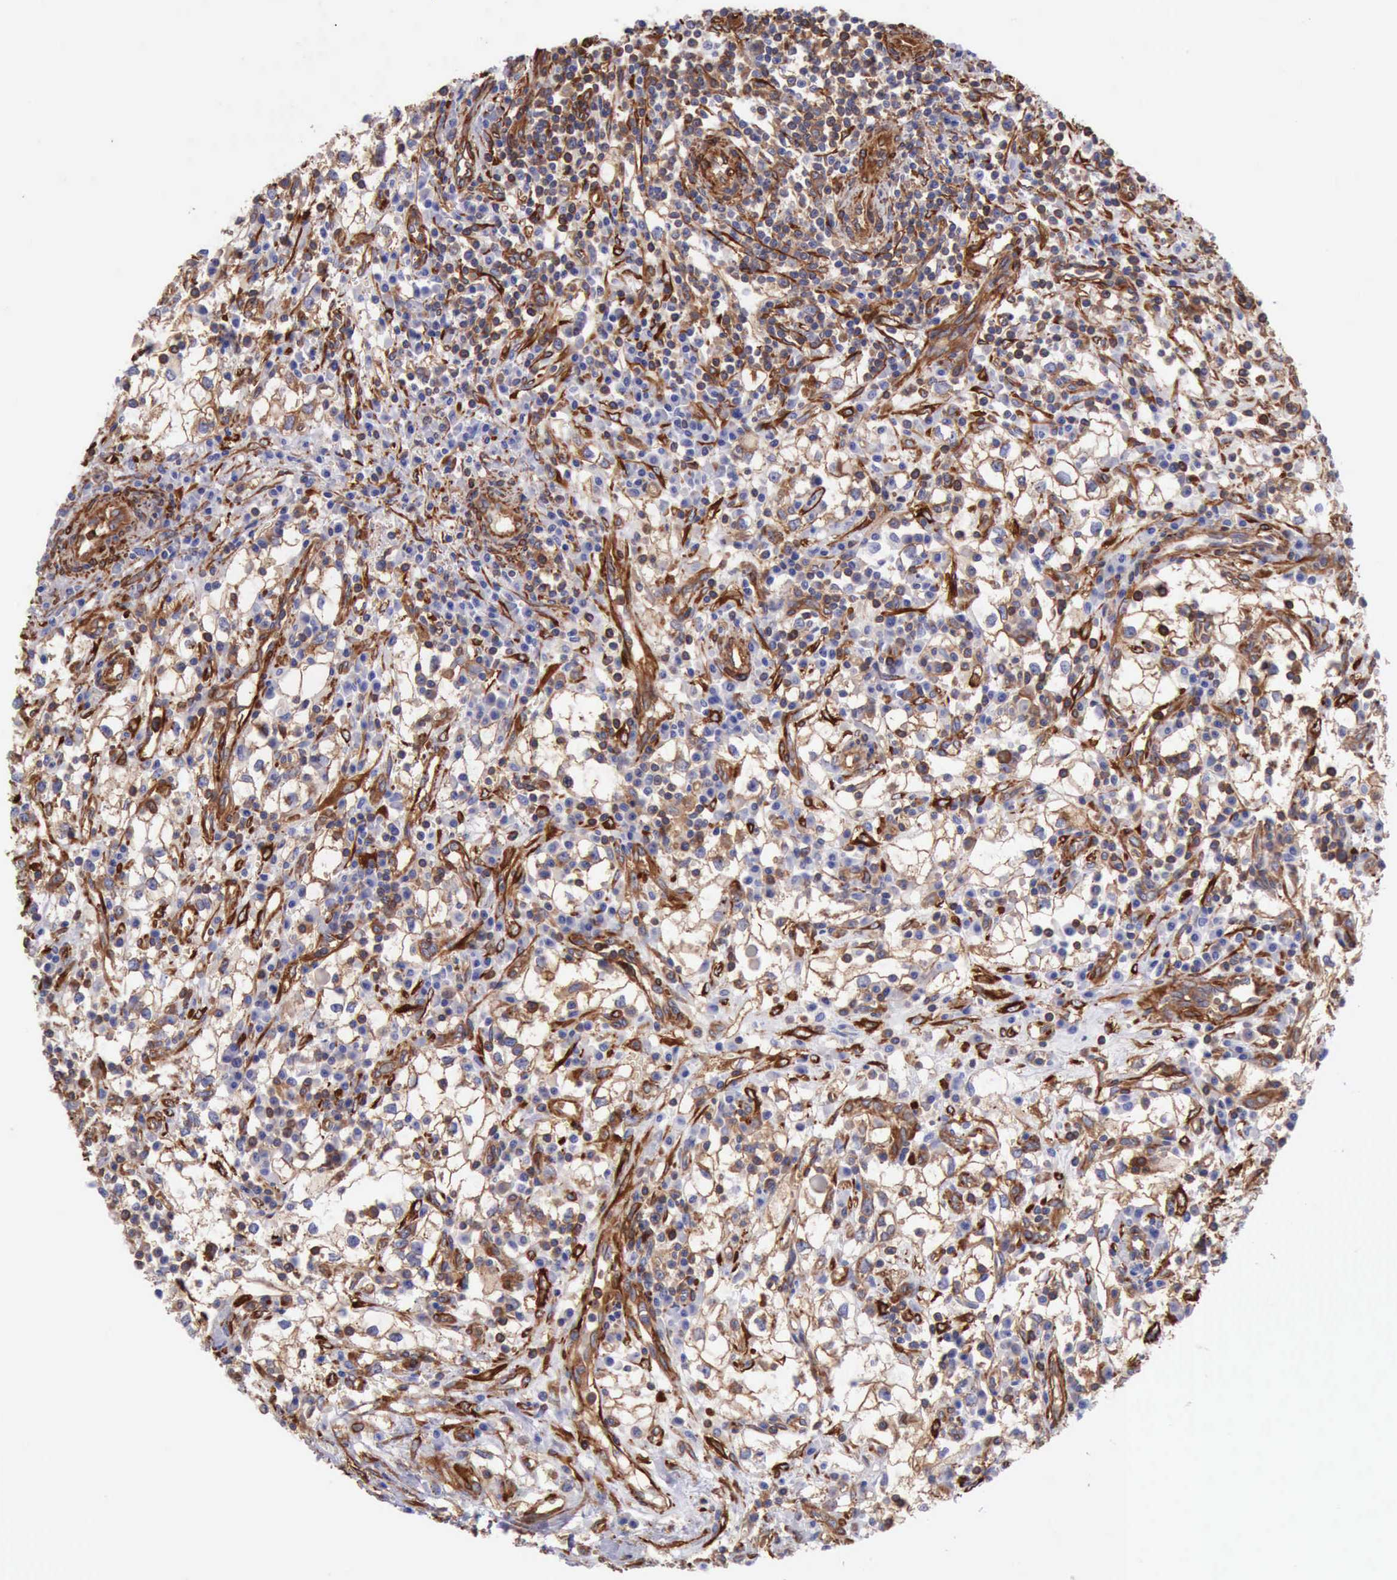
{"staining": {"intensity": "moderate", "quantity": "25%-75%", "location": "cytoplasmic/membranous"}, "tissue": "renal cancer", "cell_type": "Tumor cells", "image_type": "cancer", "snomed": [{"axis": "morphology", "description": "Adenocarcinoma, NOS"}, {"axis": "topography", "description": "Kidney"}], "caption": "Immunohistochemistry (IHC) (DAB) staining of renal adenocarcinoma reveals moderate cytoplasmic/membranous protein staining in about 25%-75% of tumor cells. (Stains: DAB in brown, nuclei in blue, Microscopy: brightfield microscopy at high magnification).", "gene": "FLNA", "patient": {"sex": "male", "age": 82}}